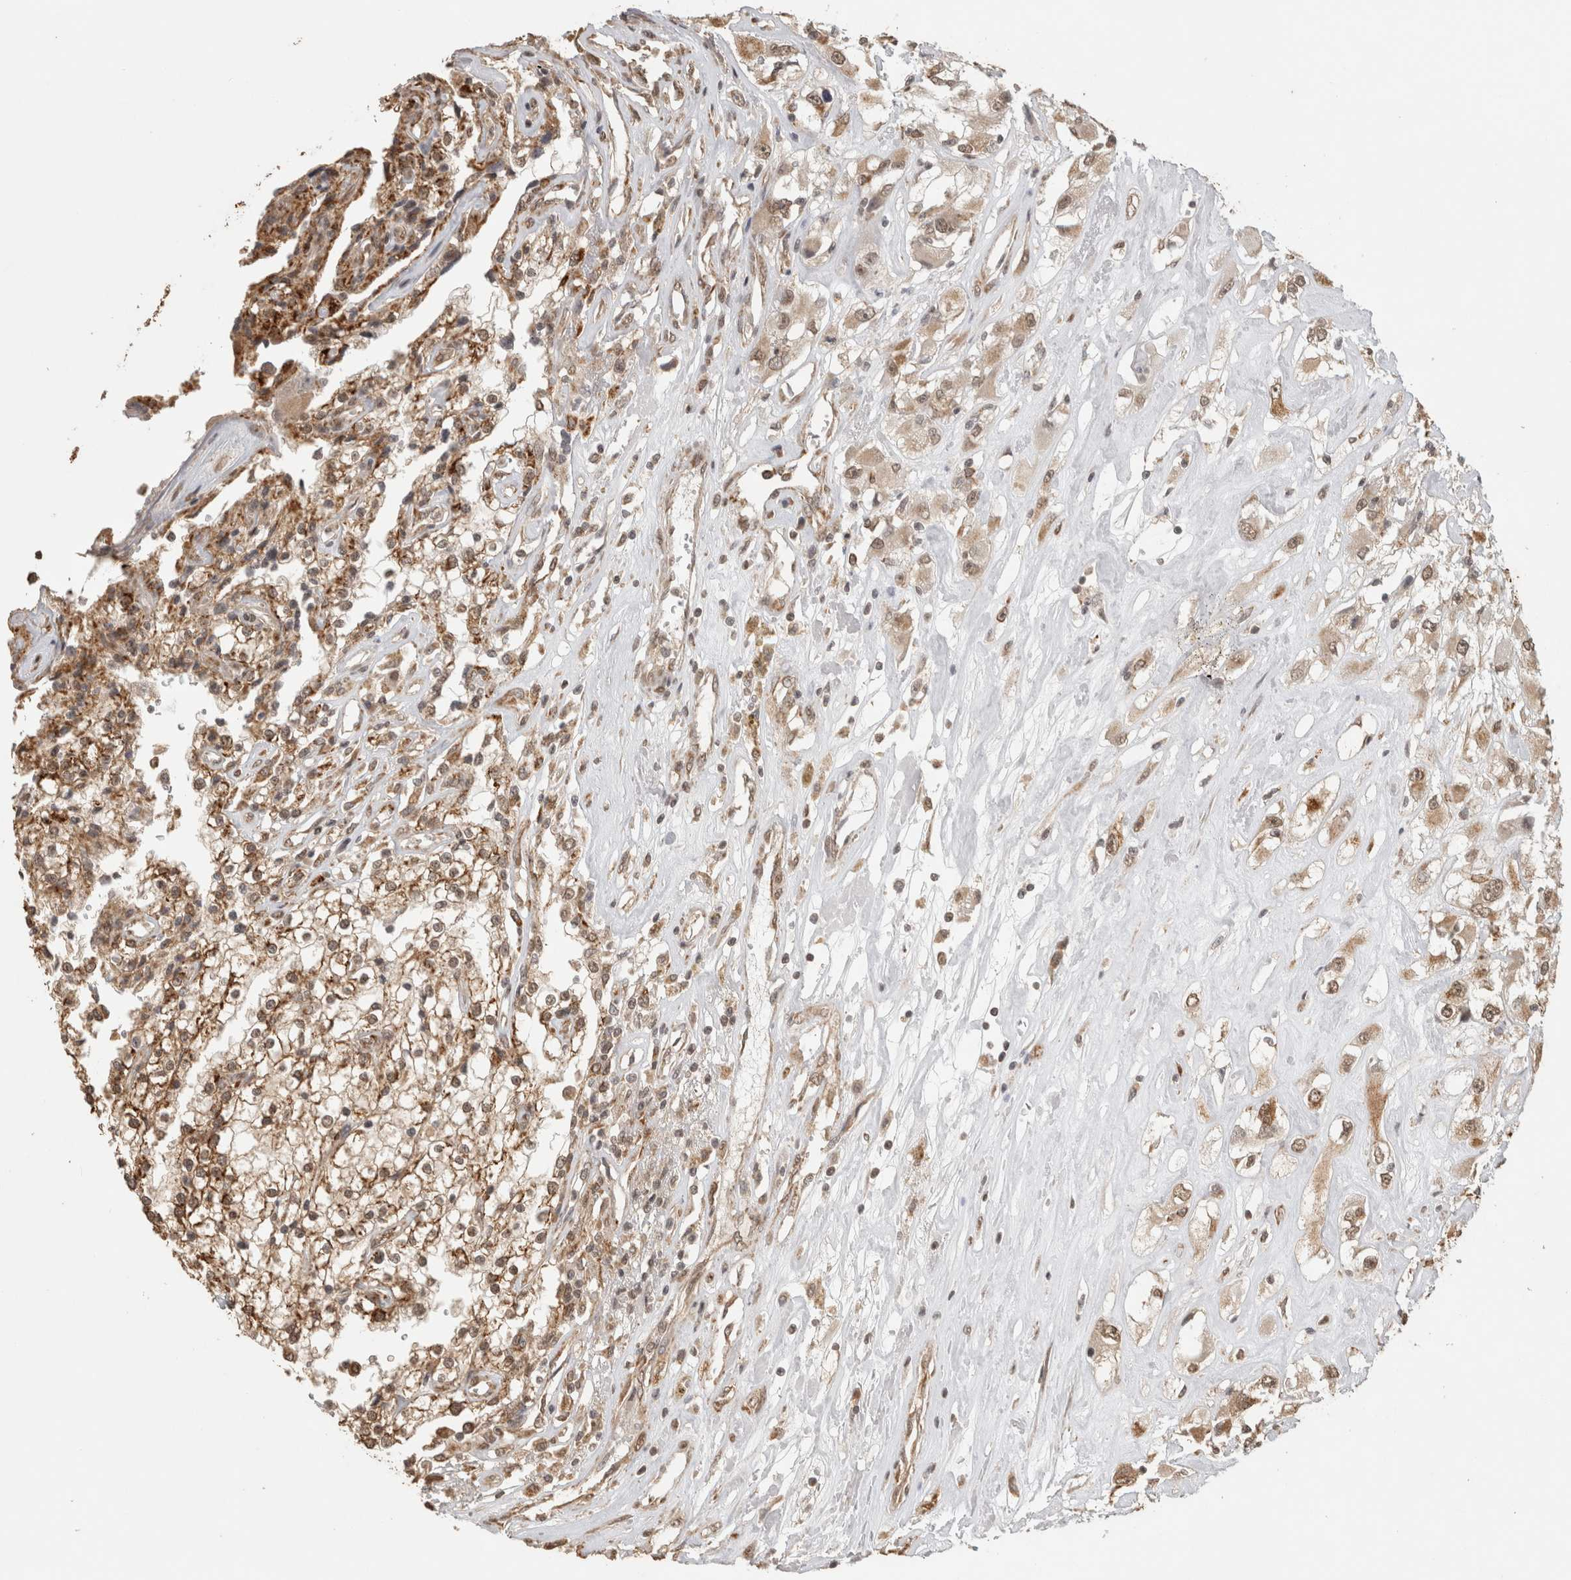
{"staining": {"intensity": "moderate", "quantity": ">75%", "location": "cytoplasmic/membranous"}, "tissue": "renal cancer", "cell_type": "Tumor cells", "image_type": "cancer", "snomed": [{"axis": "morphology", "description": "Adenocarcinoma, NOS"}, {"axis": "topography", "description": "Kidney"}], "caption": "Renal adenocarcinoma stained with DAB immunohistochemistry demonstrates medium levels of moderate cytoplasmic/membranous staining in approximately >75% of tumor cells.", "gene": "BNIP3L", "patient": {"sex": "female", "age": 52}}